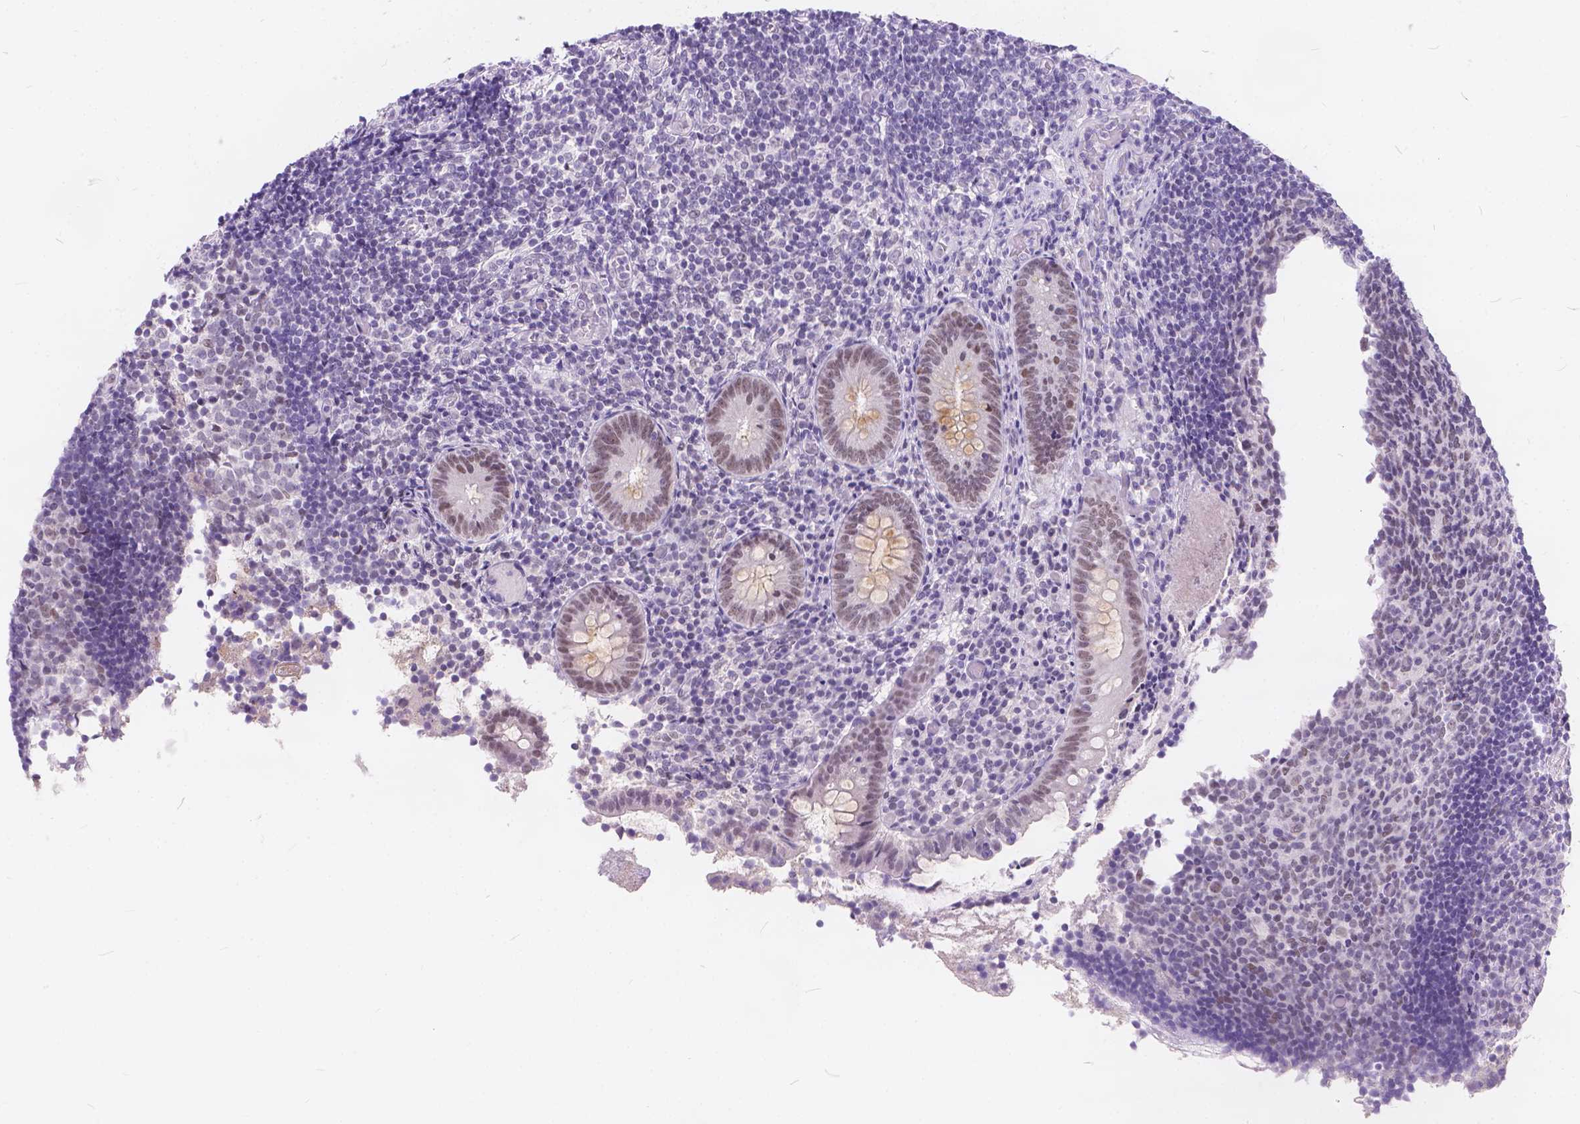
{"staining": {"intensity": "weak", "quantity": ">75%", "location": "nuclear"}, "tissue": "appendix", "cell_type": "Glandular cells", "image_type": "normal", "snomed": [{"axis": "morphology", "description": "Normal tissue, NOS"}, {"axis": "topography", "description": "Appendix"}], "caption": "This is a histology image of IHC staining of benign appendix, which shows weak positivity in the nuclear of glandular cells.", "gene": "FAM53A", "patient": {"sex": "female", "age": 32}}